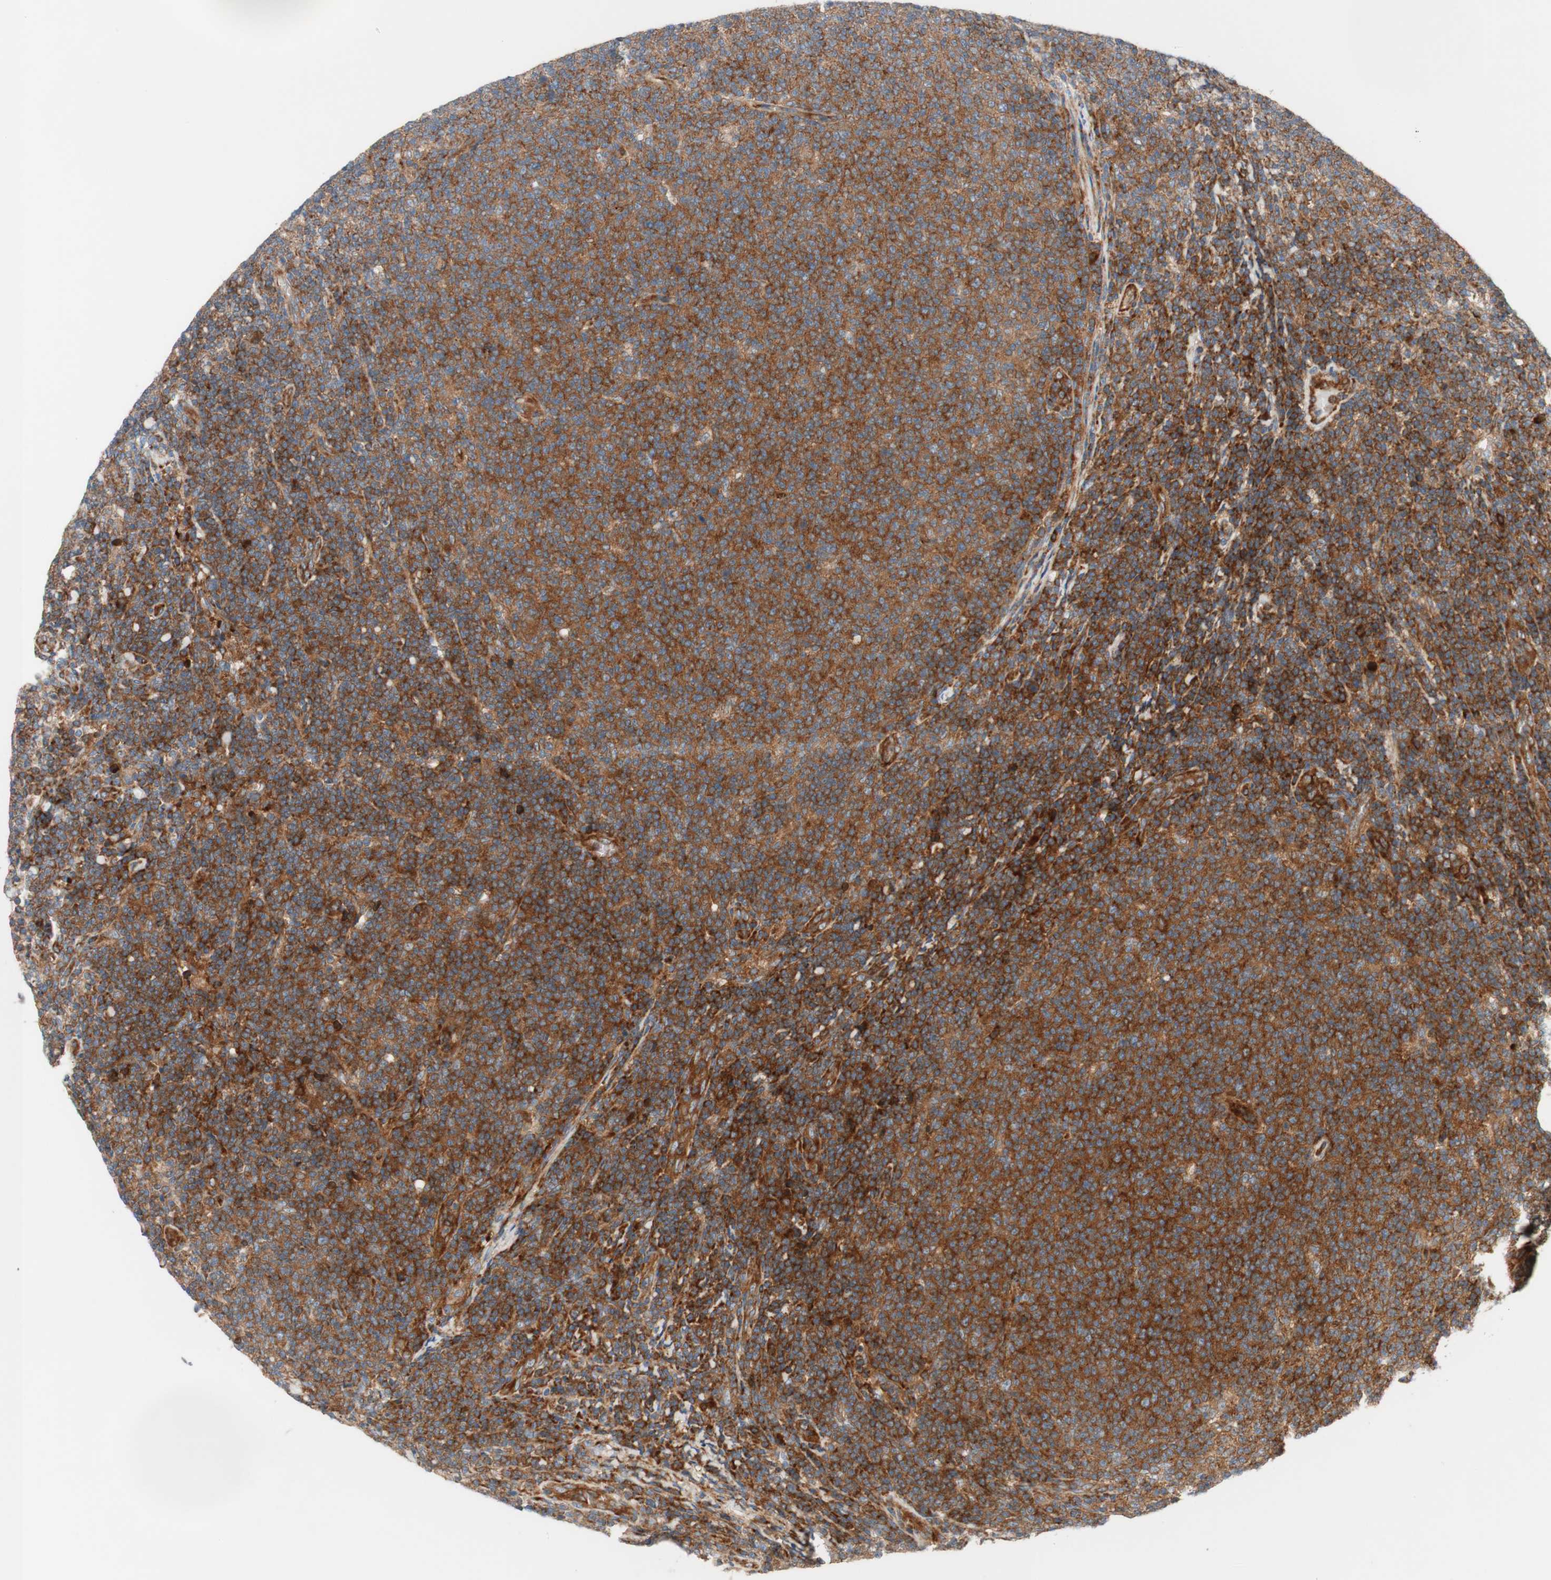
{"staining": {"intensity": "moderate", "quantity": ">75%", "location": "cytoplasmic/membranous"}, "tissue": "lymphoma", "cell_type": "Tumor cells", "image_type": "cancer", "snomed": [{"axis": "morphology", "description": "Malignant lymphoma, non-Hodgkin's type, Low grade"}, {"axis": "topography", "description": "Lymph node"}], "caption": "Immunohistochemistry (IHC) (DAB) staining of lymphoma exhibits moderate cytoplasmic/membranous protein staining in about >75% of tumor cells.", "gene": "CCN4", "patient": {"sex": "male", "age": 66}}